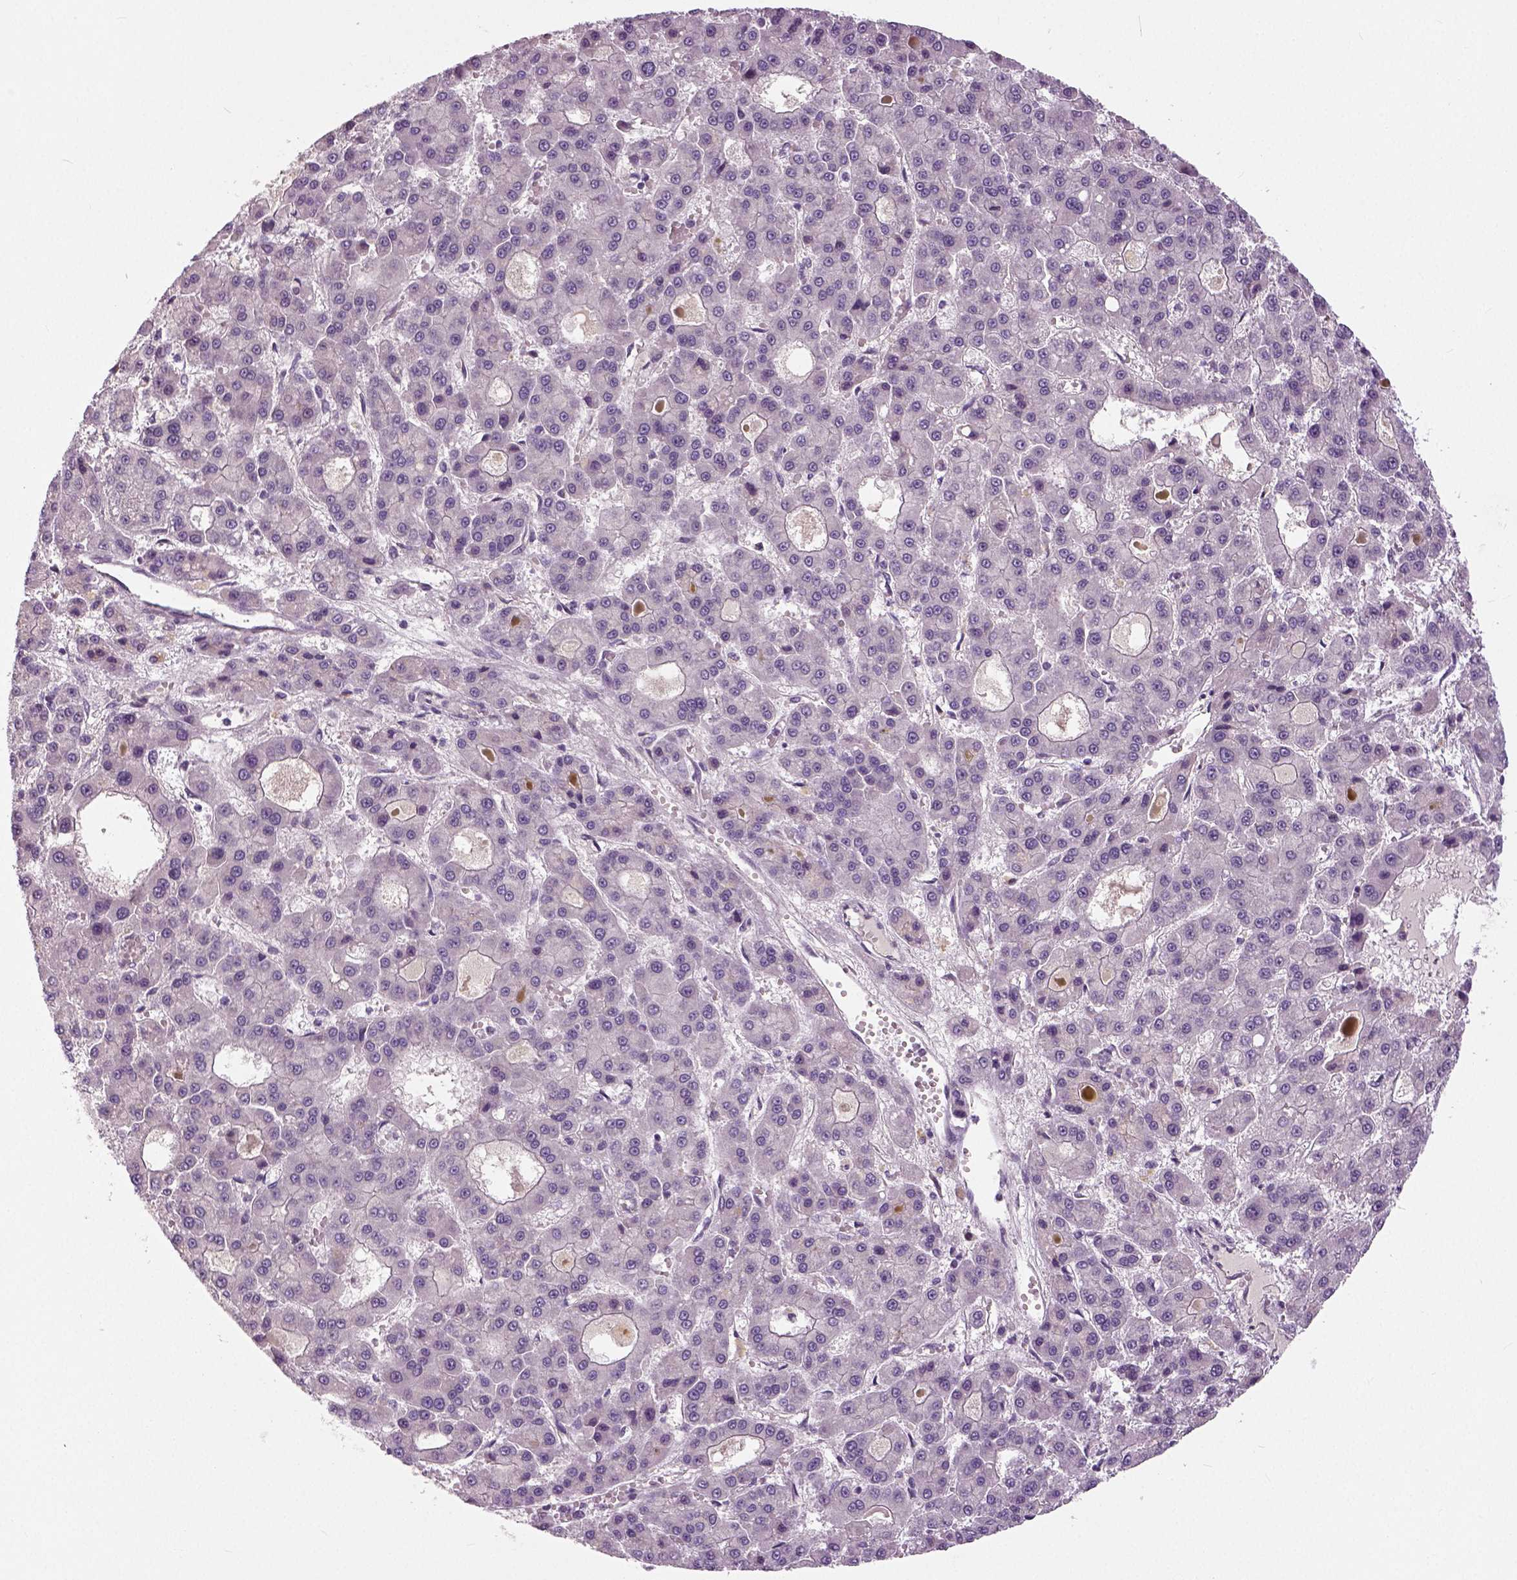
{"staining": {"intensity": "negative", "quantity": "none", "location": "none"}, "tissue": "liver cancer", "cell_type": "Tumor cells", "image_type": "cancer", "snomed": [{"axis": "morphology", "description": "Carcinoma, Hepatocellular, NOS"}, {"axis": "topography", "description": "Liver"}], "caption": "Immunohistochemistry of liver cancer (hepatocellular carcinoma) exhibits no expression in tumor cells.", "gene": "NECAB1", "patient": {"sex": "male", "age": 70}}